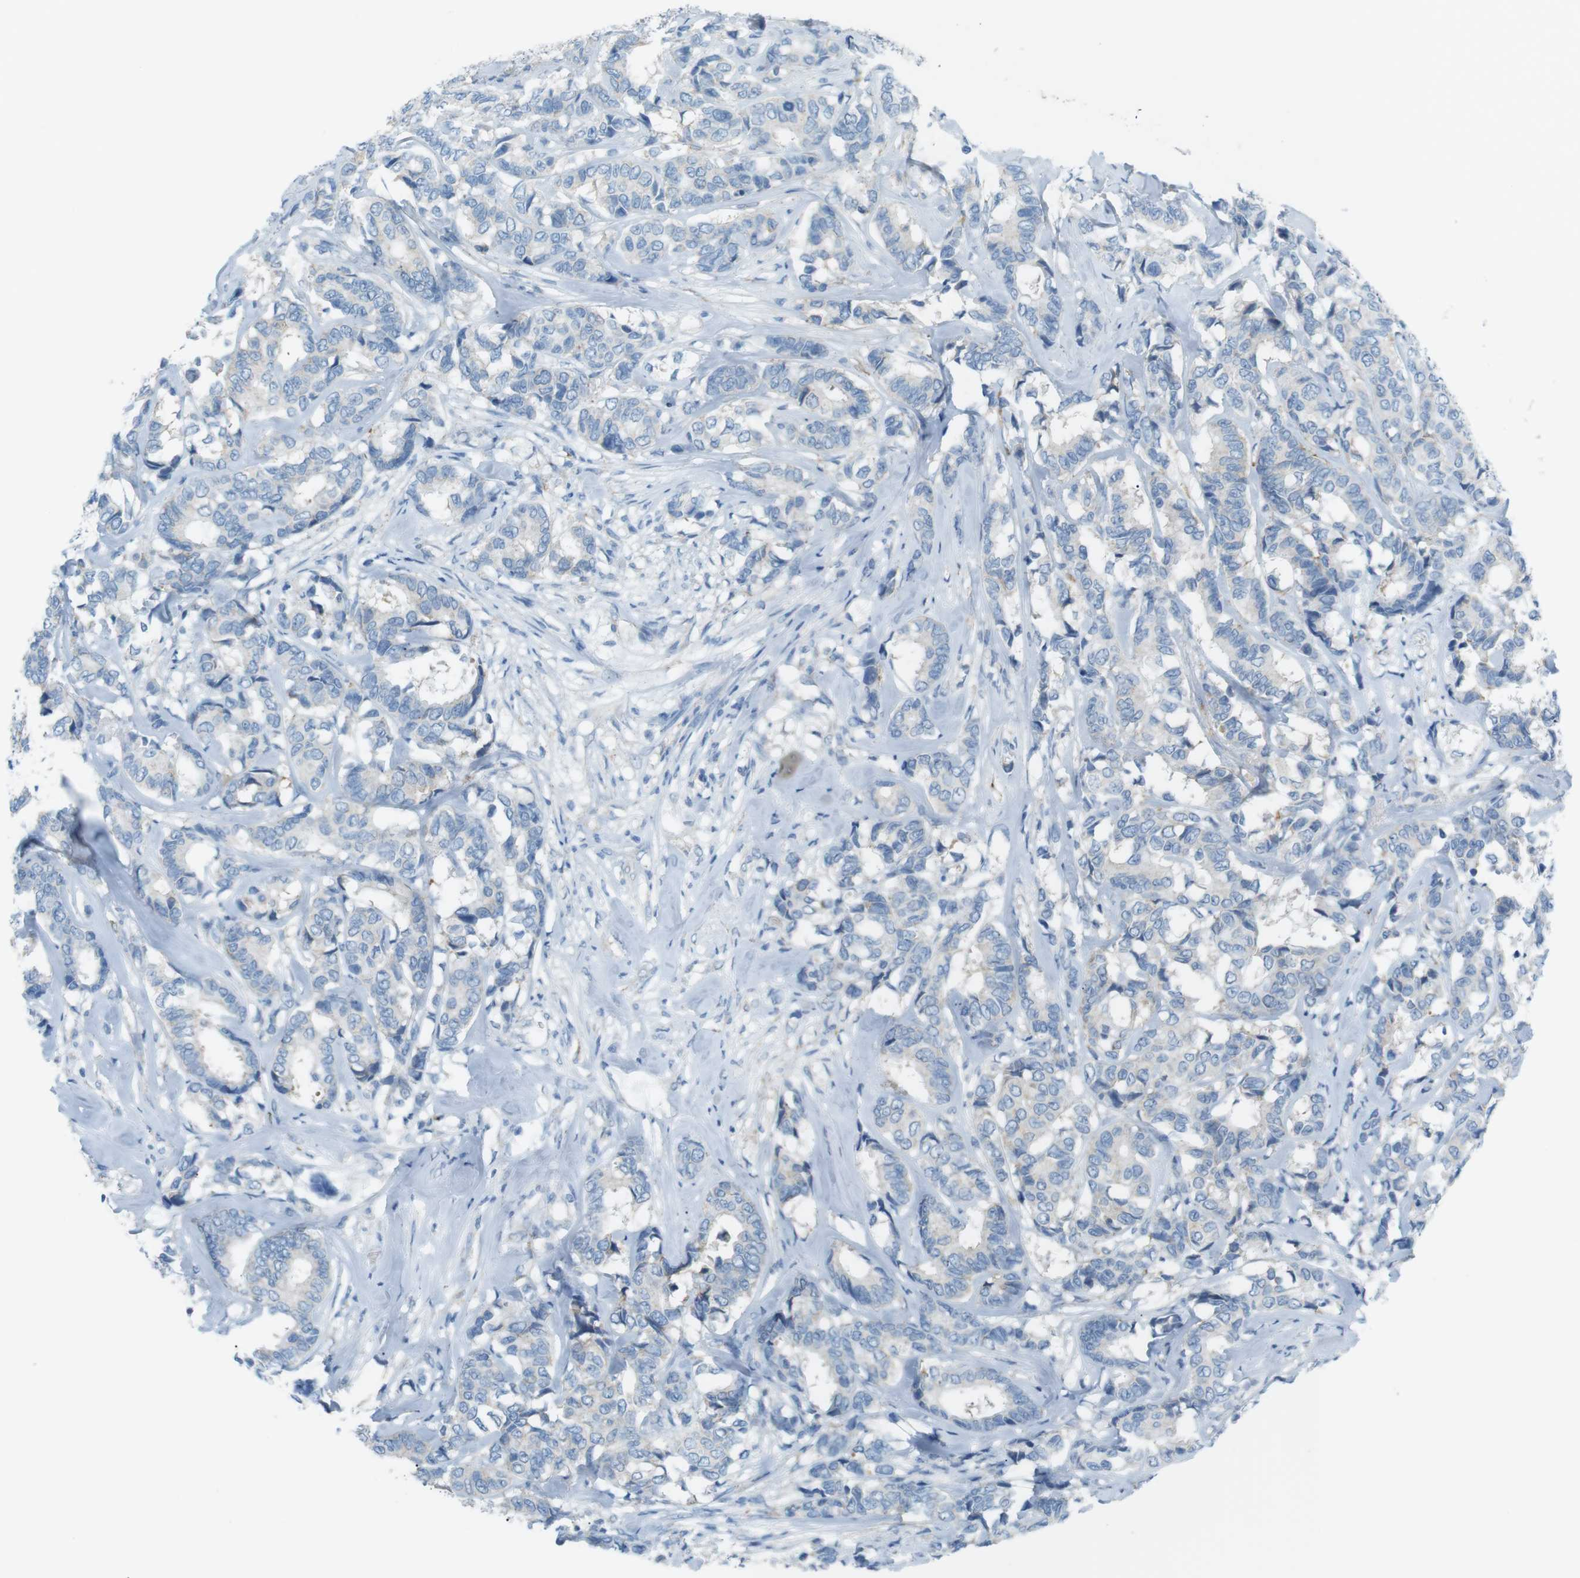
{"staining": {"intensity": "negative", "quantity": "none", "location": "none"}, "tissue": "breast cancer", "cell_type": "Tumor cells", "image_type": "cancer", "snomed": [{"axis": "morphology", "description": "Duct carcinoma"}, {"axis": "topography", "description": "Breast"}], "caption": "This is an immunohistochemistry (IHC) histopathology image of human infiltrating ductal carcinoma (breast). There is no staining in tumor cells.", "gene": "VAMP1", "patient": {"sex": "female", "age": 87}}